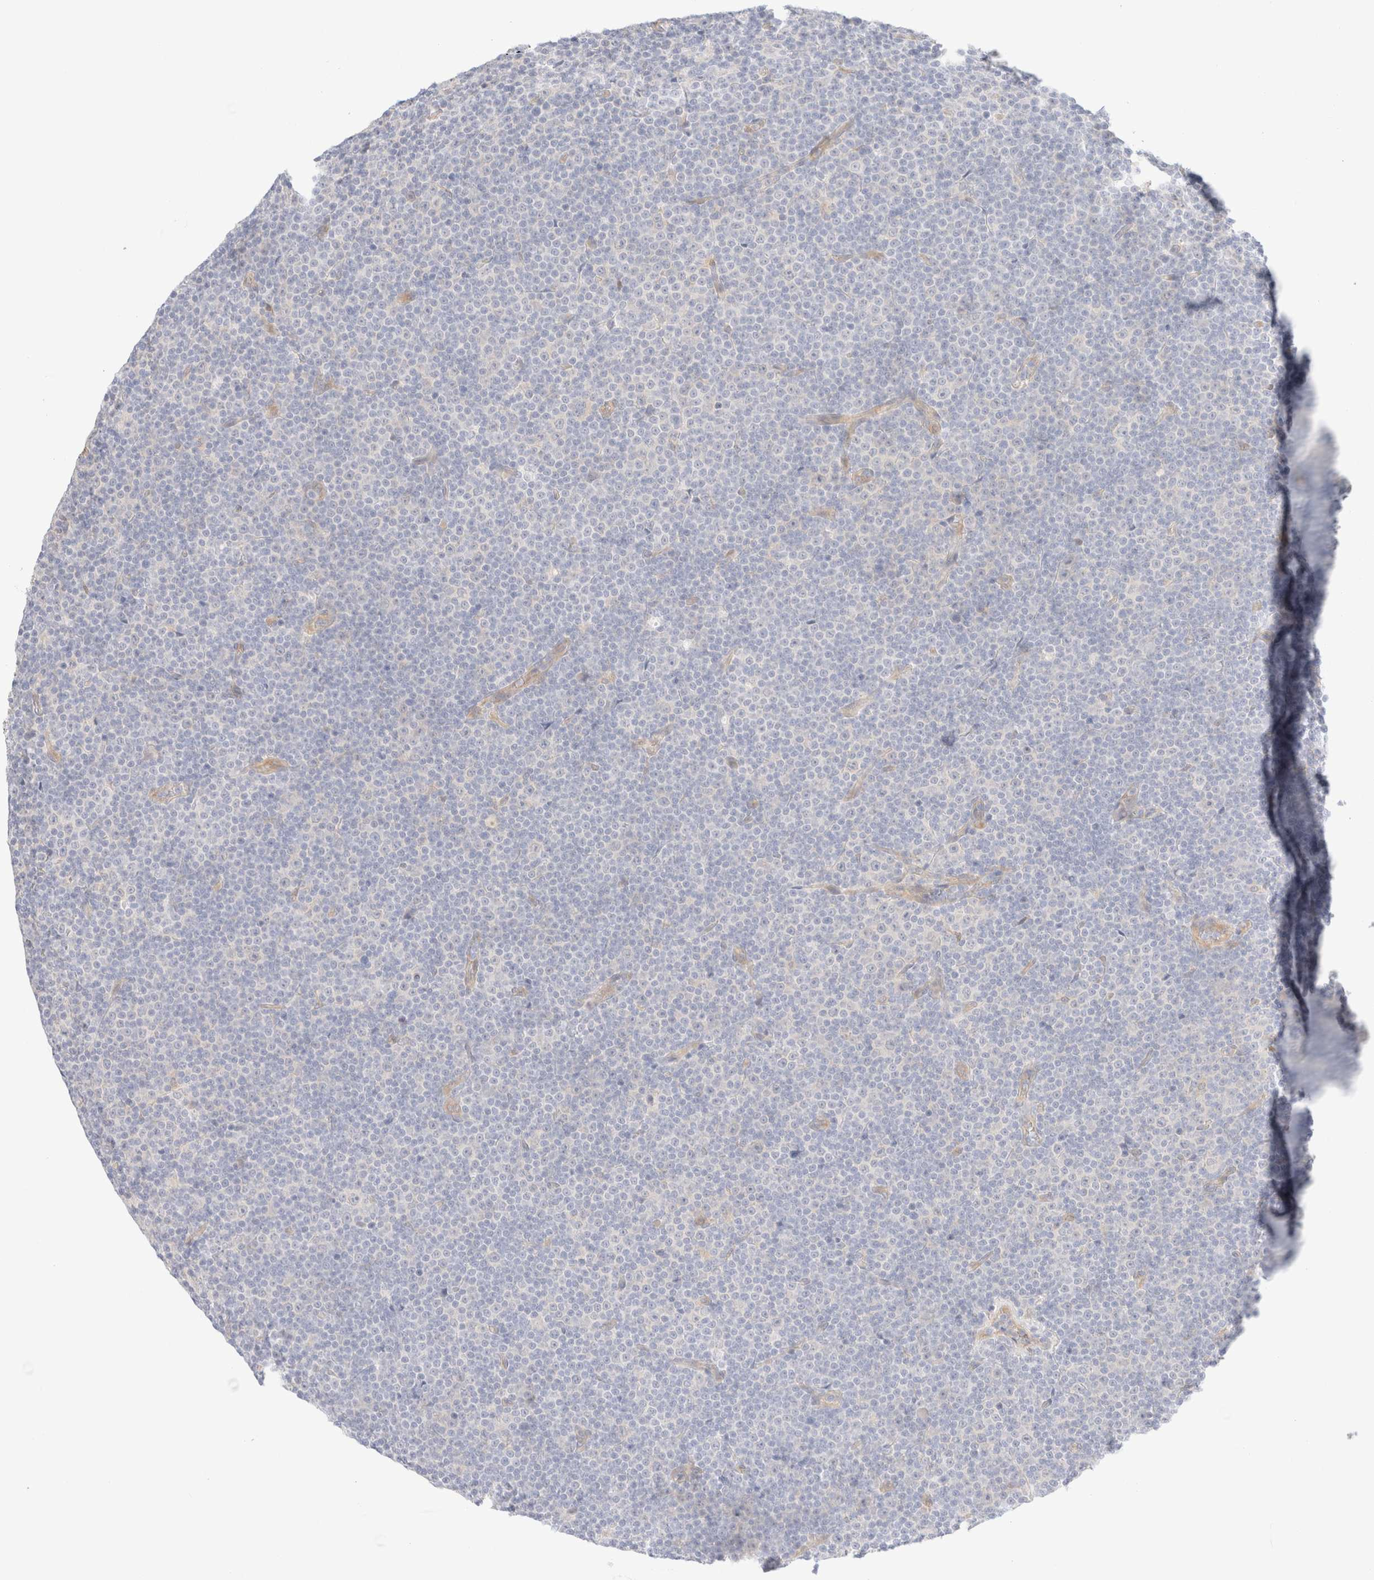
{"staining": {"intensity": "negative", "quantity": "none", "location": "none"}, "tissue": "lymphoma", "cell_type": "Tumor cells", "image_type": "cancer", "snomed": [{"axis": "morphology", "description": "Malignant lymphoma, non-Hodgkin's type, Low grade"}, {"axis": "topography", "description": "Lymph node"}], "caption": "Micrograph shows no protein staining in tumor cells of malignant lymphoma, non-Hodgkin's type (low-grade) tissue.", "gene": "NIBAN2", "patient": {"sex": "female", "age": 67}}